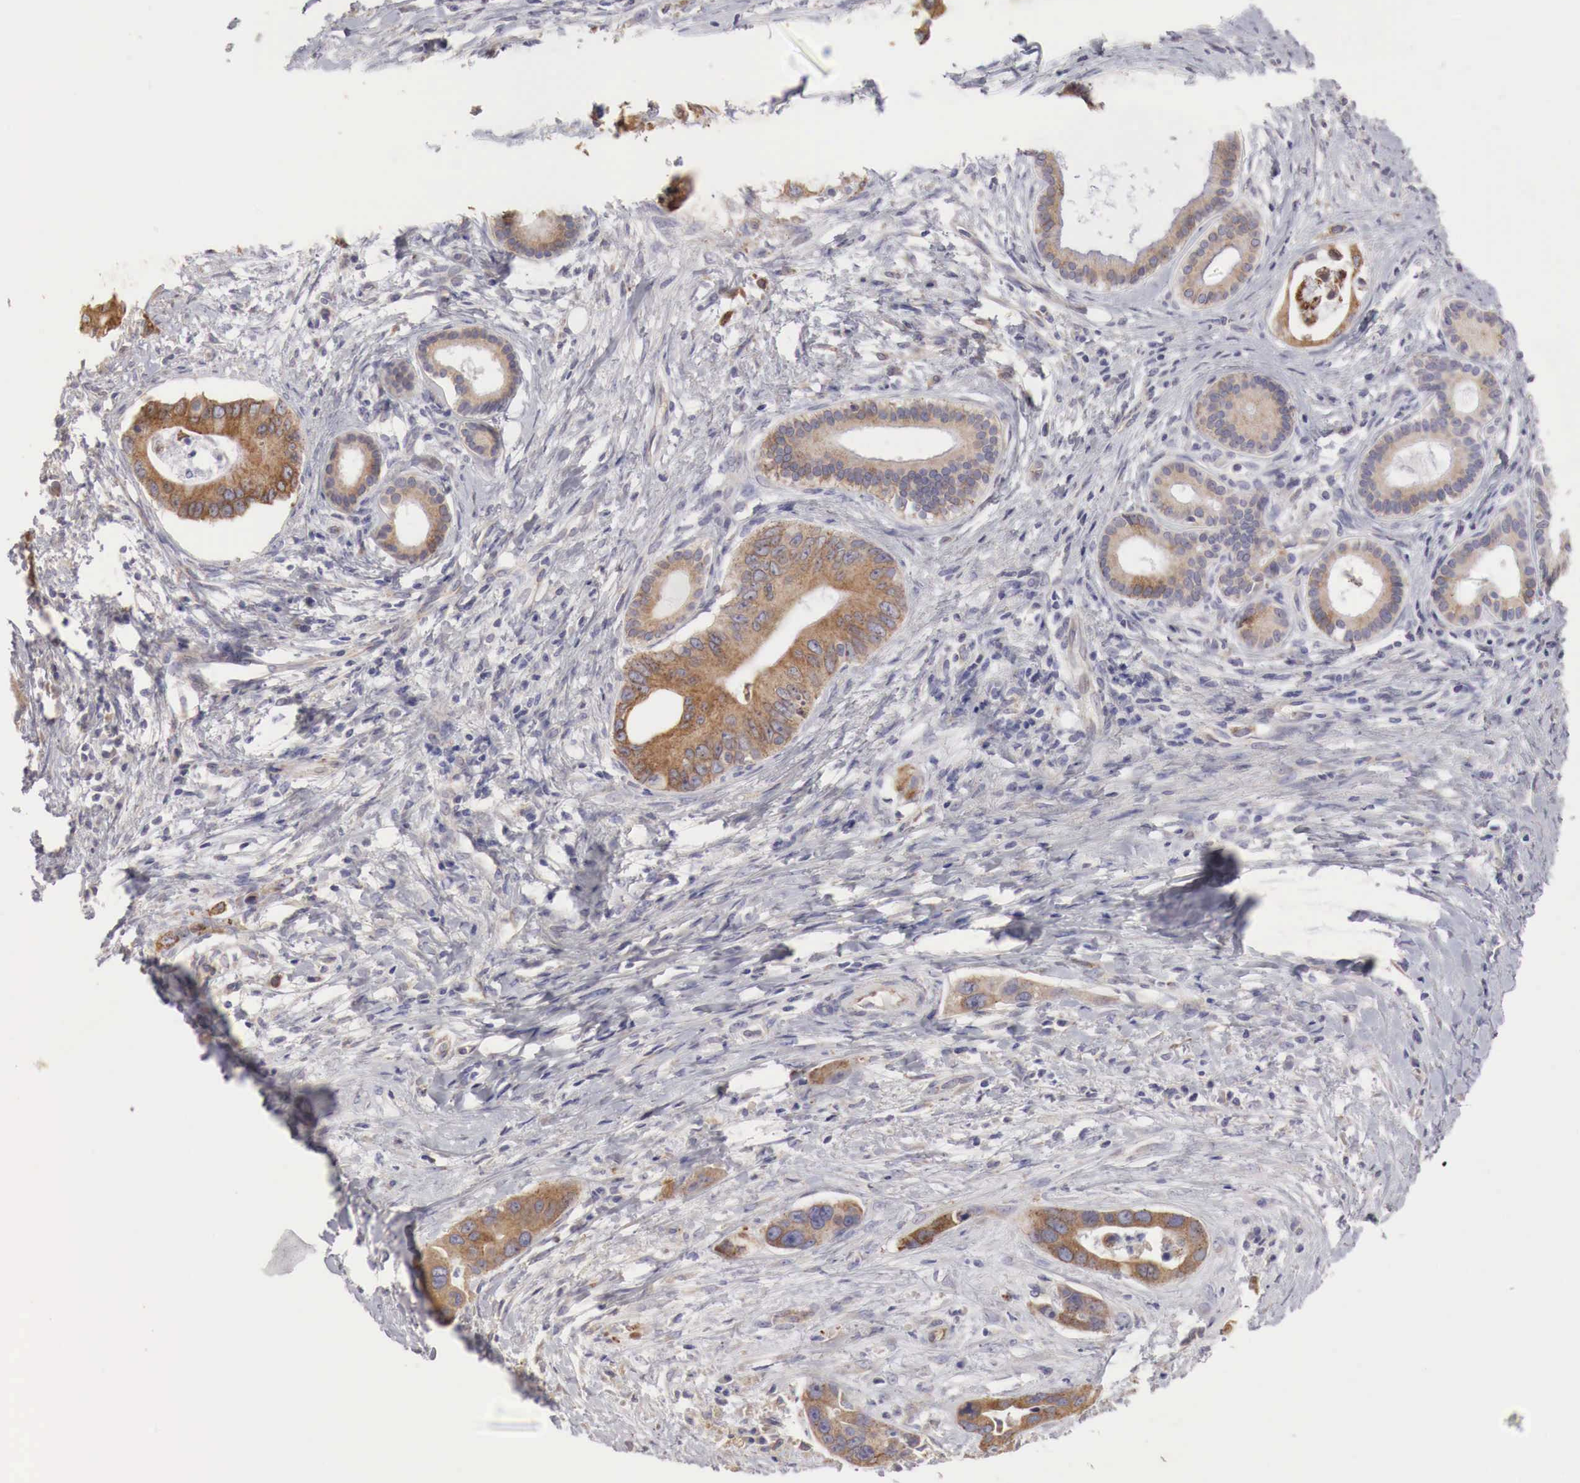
{"staining": {"intensity": "moderate", "quantity": ">75%", "location": "cytoplasmic/membranous"}, "tissue": "liver cancer", "cell_type": "Tumor cells", "image_type": "cancer", "snomed": [{"axis": "morphology", "description": "Cholangiocarcinoma"}, {"axis": "topography", "description": "Liver"}], "caption": "IHC of human liver cancer demonstrates medium levels of moderate cytoplasmic/membranous staining in about >75% of tumor cells.", "gene": "NSDHL", "patient": {"sex": "female", "age": 65}}